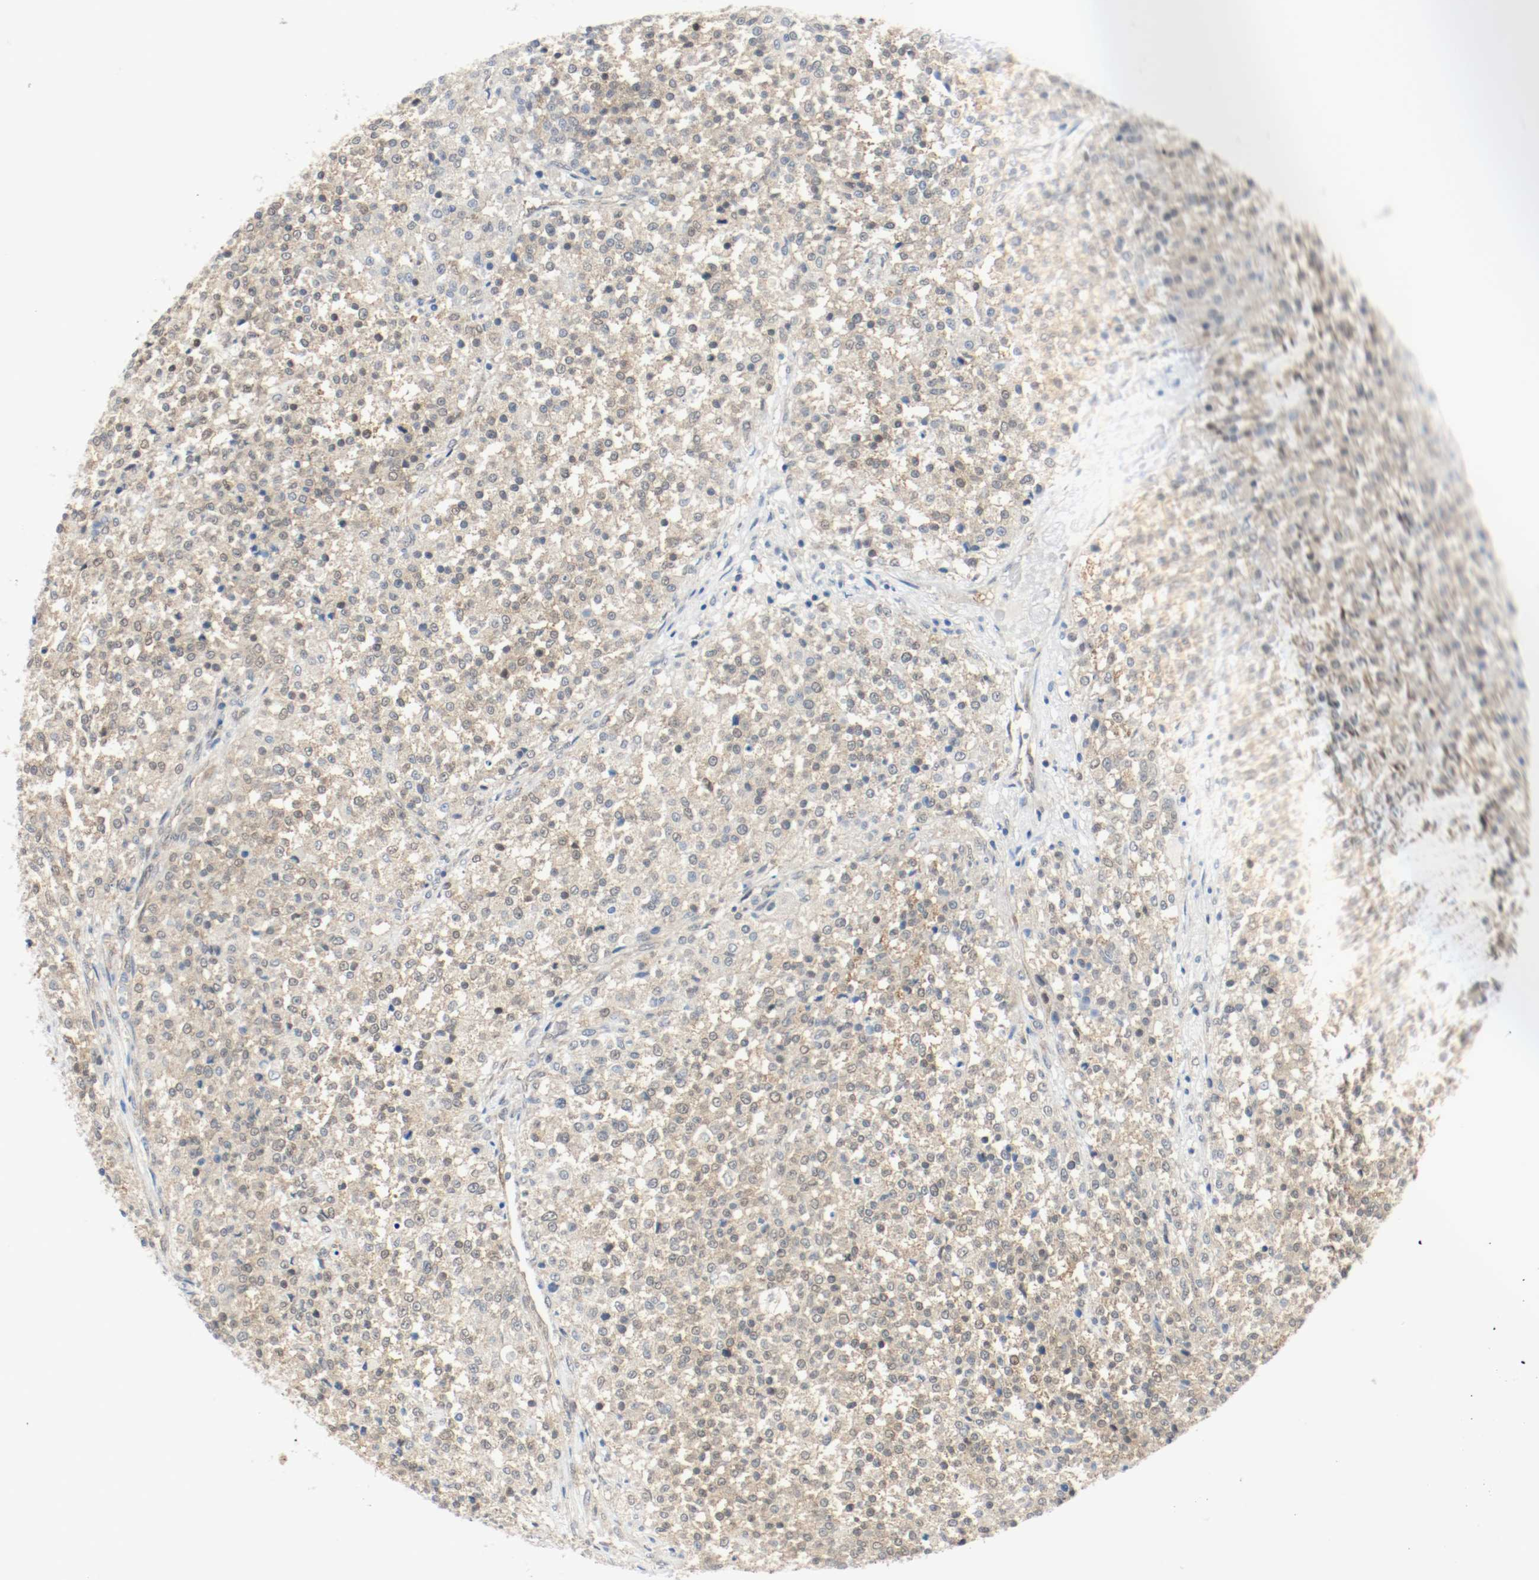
{"staining": {"intensity": "weak", "quantity": ">75%", "location": "cytoplasmic/membranous,nuclear"}, "tissue": "testis cancer", "cell_type": "Tumor cells", "image_type": "cancer", "snomed": [{"axis": "morphology", "description": "Seminoma, NOS"}, {"axis": "topography", "description": "Testis"}], "caption": "About >75% of tumor cells in seminoma (testis) show weak cytoplasmic/membranous and nuclear protein expression as visualized by brown immunohistochemical staining.", "gene": "PPME1", "patient": {"sex": "male", "age": 59}}